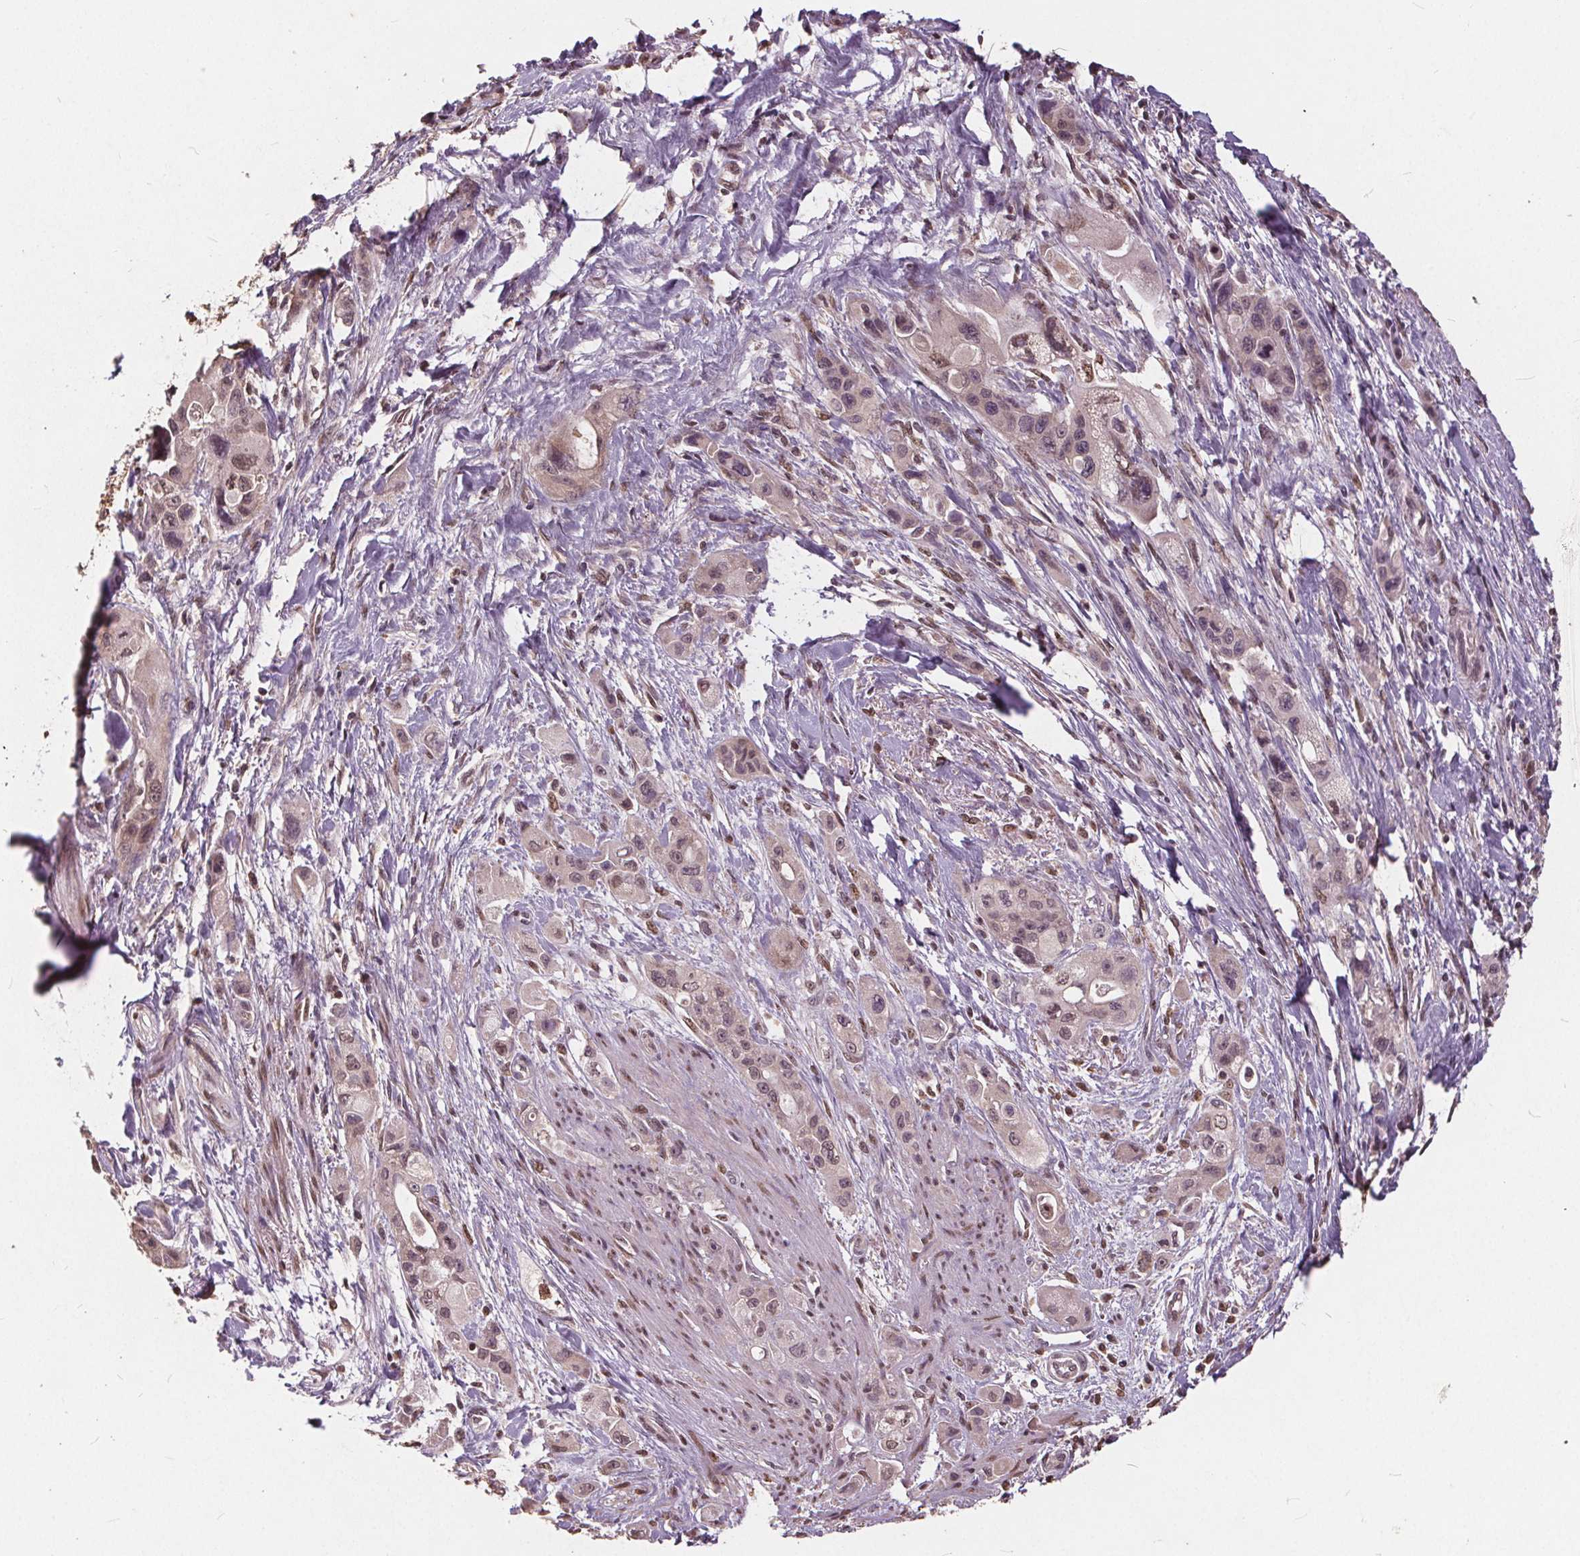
{"staining": {"intensity": "weak", "quantity": "25%-75%", "location": "nuclear"}, "tissue": "pancreatic cancer", "cell_type": "Tumor cells", "image_type": "cancer", "snomed": [{"axis": "morphology", "description": "Adenocarcinoma, NOS"}, {"axis": "topography", "description": "Pancreas"}], "caption": "Adenocarcinoma (pancreatic) stained for a protein (brown) exhibits weak nuclear positive positivity in approximately 25%-75% of tumor cells.", "gene": "HIF1AN", "patient": {"sex": "female", "age": 66}}